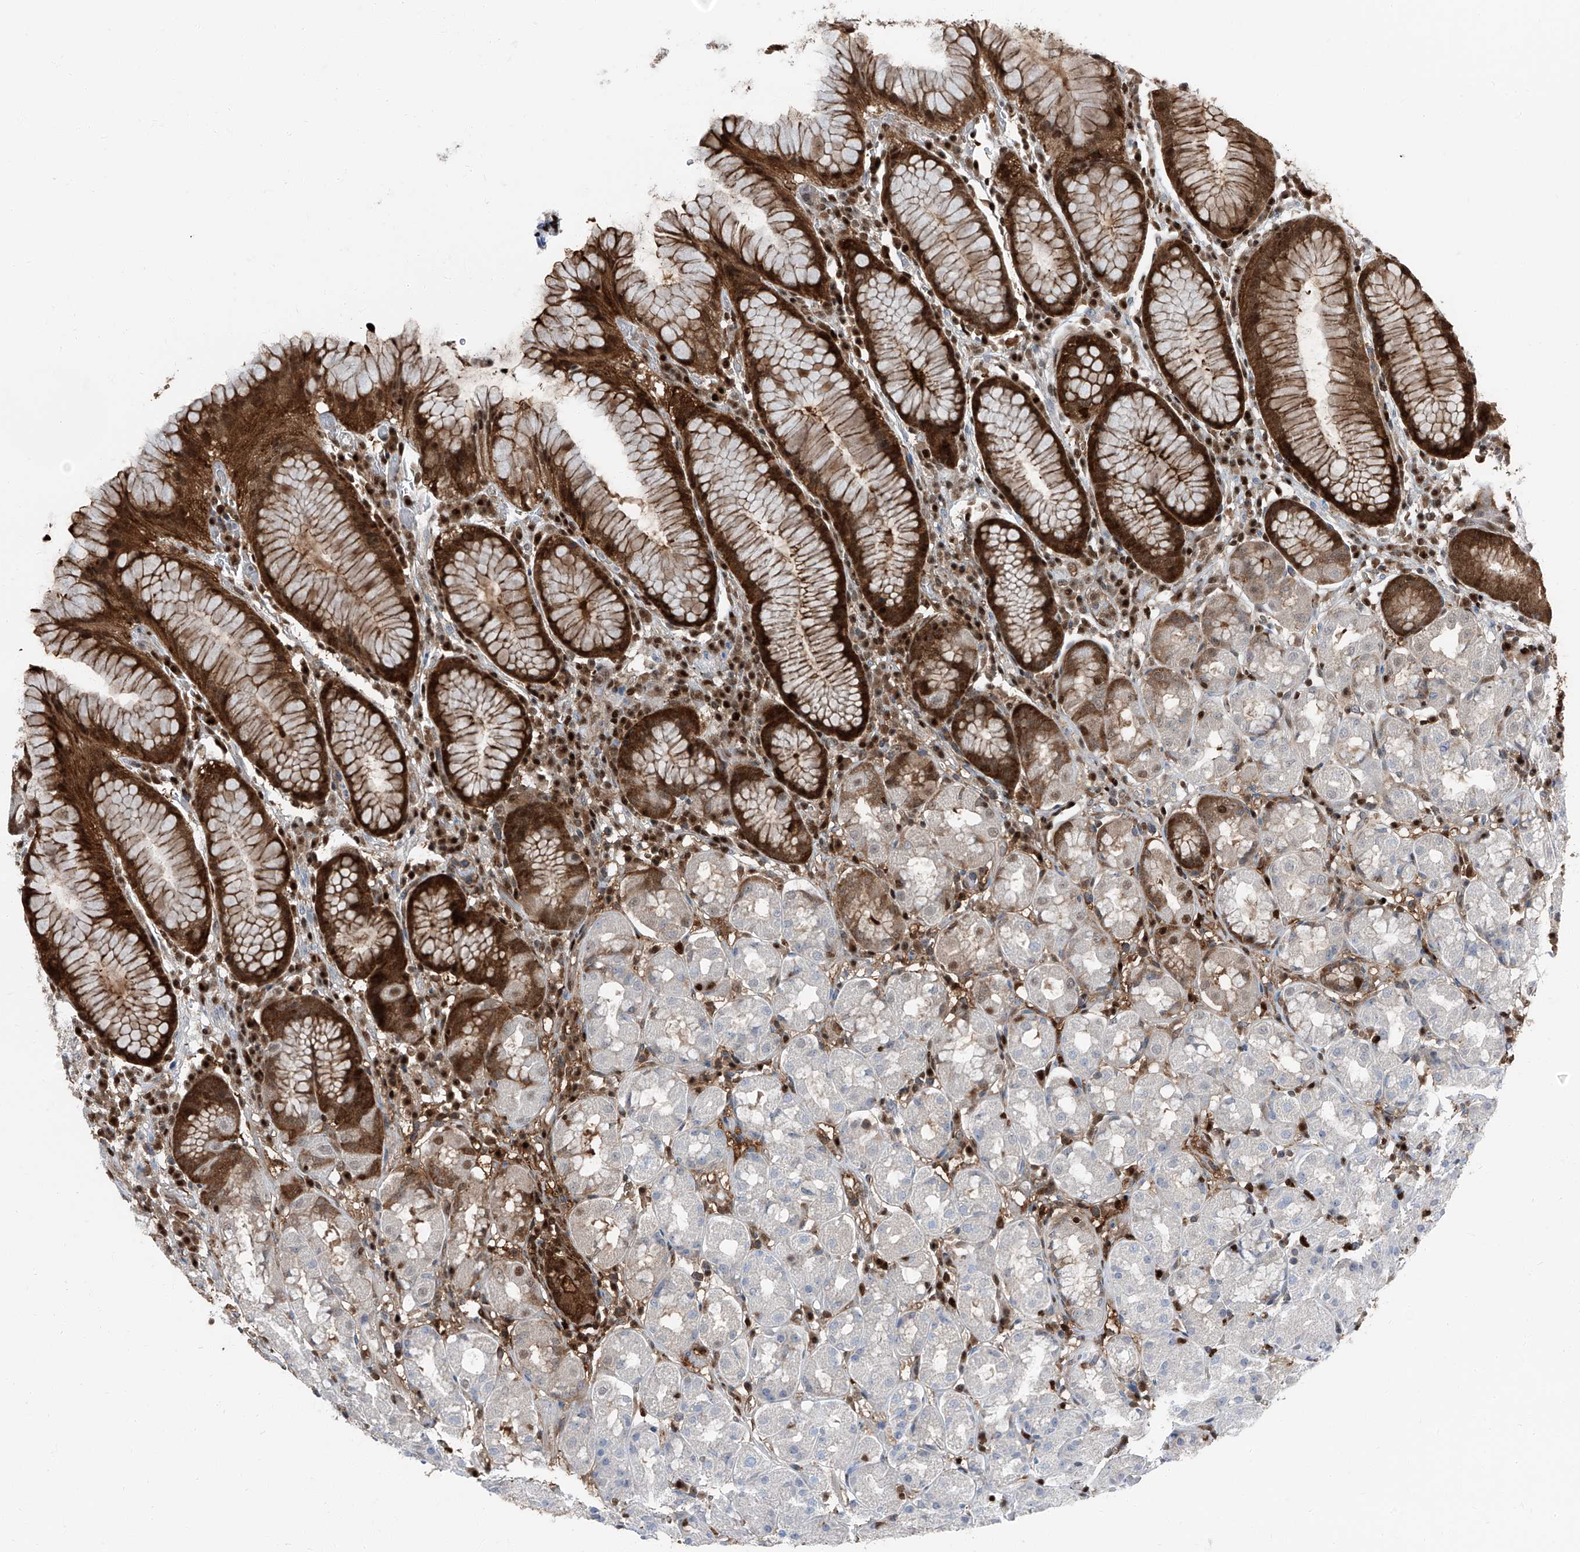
{"staining": {"intensity": "strong", "quantity": "25%-75%", "location": "cytoplasmic/membranous,nuclear"}, "tissue": "stomach", "cell_type": "Glandular cells", "image_type": "normal", "snomed": [{"axis": "morphology", "description": "Normal tissue, NOS"}, {"axis": "topography", "description": "Stomach, lower"}], "caption": "A brown stain labels strong cytoplasmic/membranous,nuclear positivity of a protein in glandular cells of normal human stomach. Nuclei are stained in blue.", "gene": "PSMB10", "patient": {"sex": "female", "age": 56}}